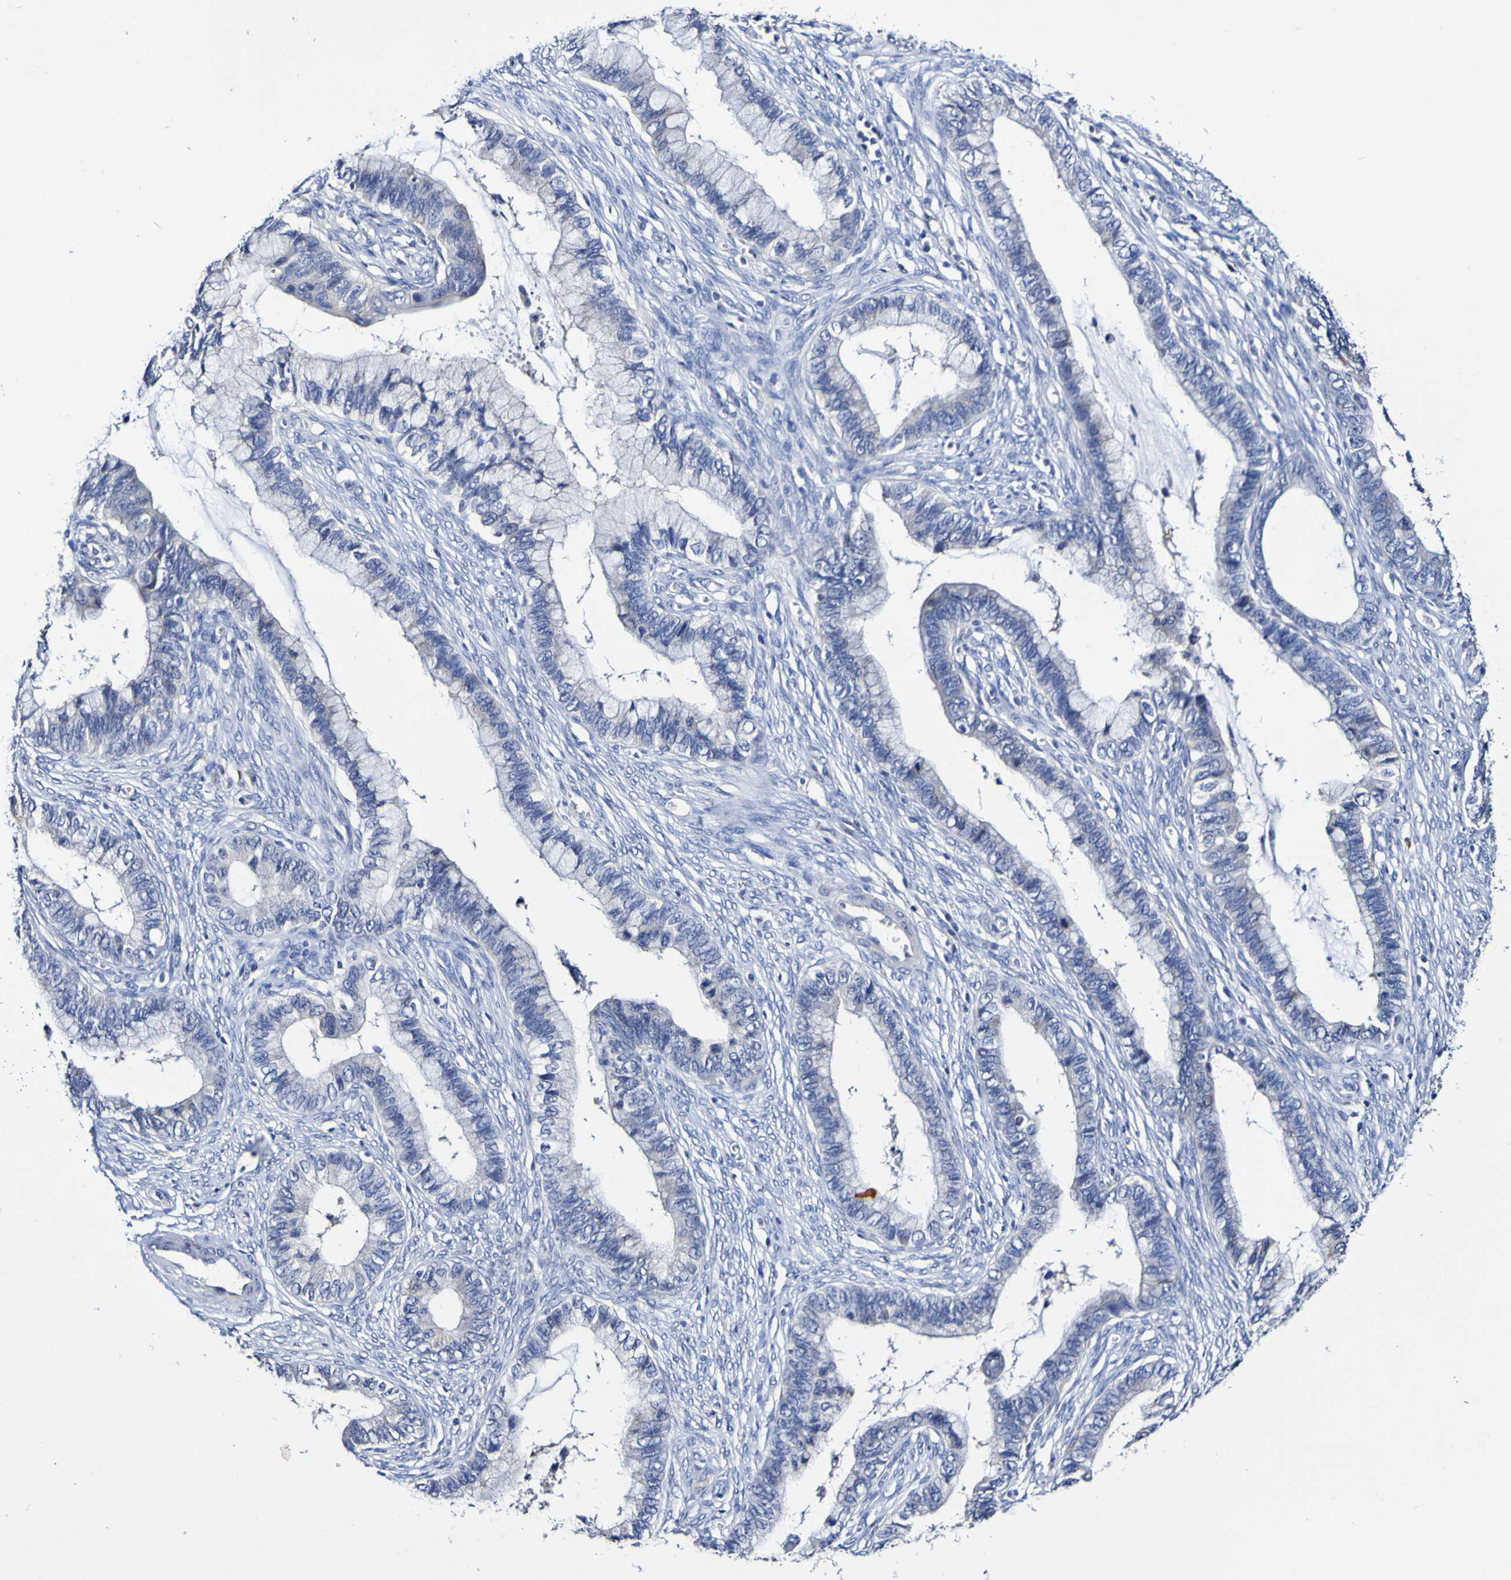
{"staining": {"intensity": "negative", "quantity": "none", "location": "none"}, "tissue": "cervical cancer", "cell_type": "Tumor cells", "image_type": "cancer", "snomed": [{"axis": "morphology", "description": "Adenocarcinoma, NOS"}, {"axis": "topography", "description": "Cervix"}], "caption": "Histopathology image shows no significant protein positivity in tumor cells of cervical cancer.", "gene": "ACVR1C", "patient": {"sex": "female", "age": 44}}